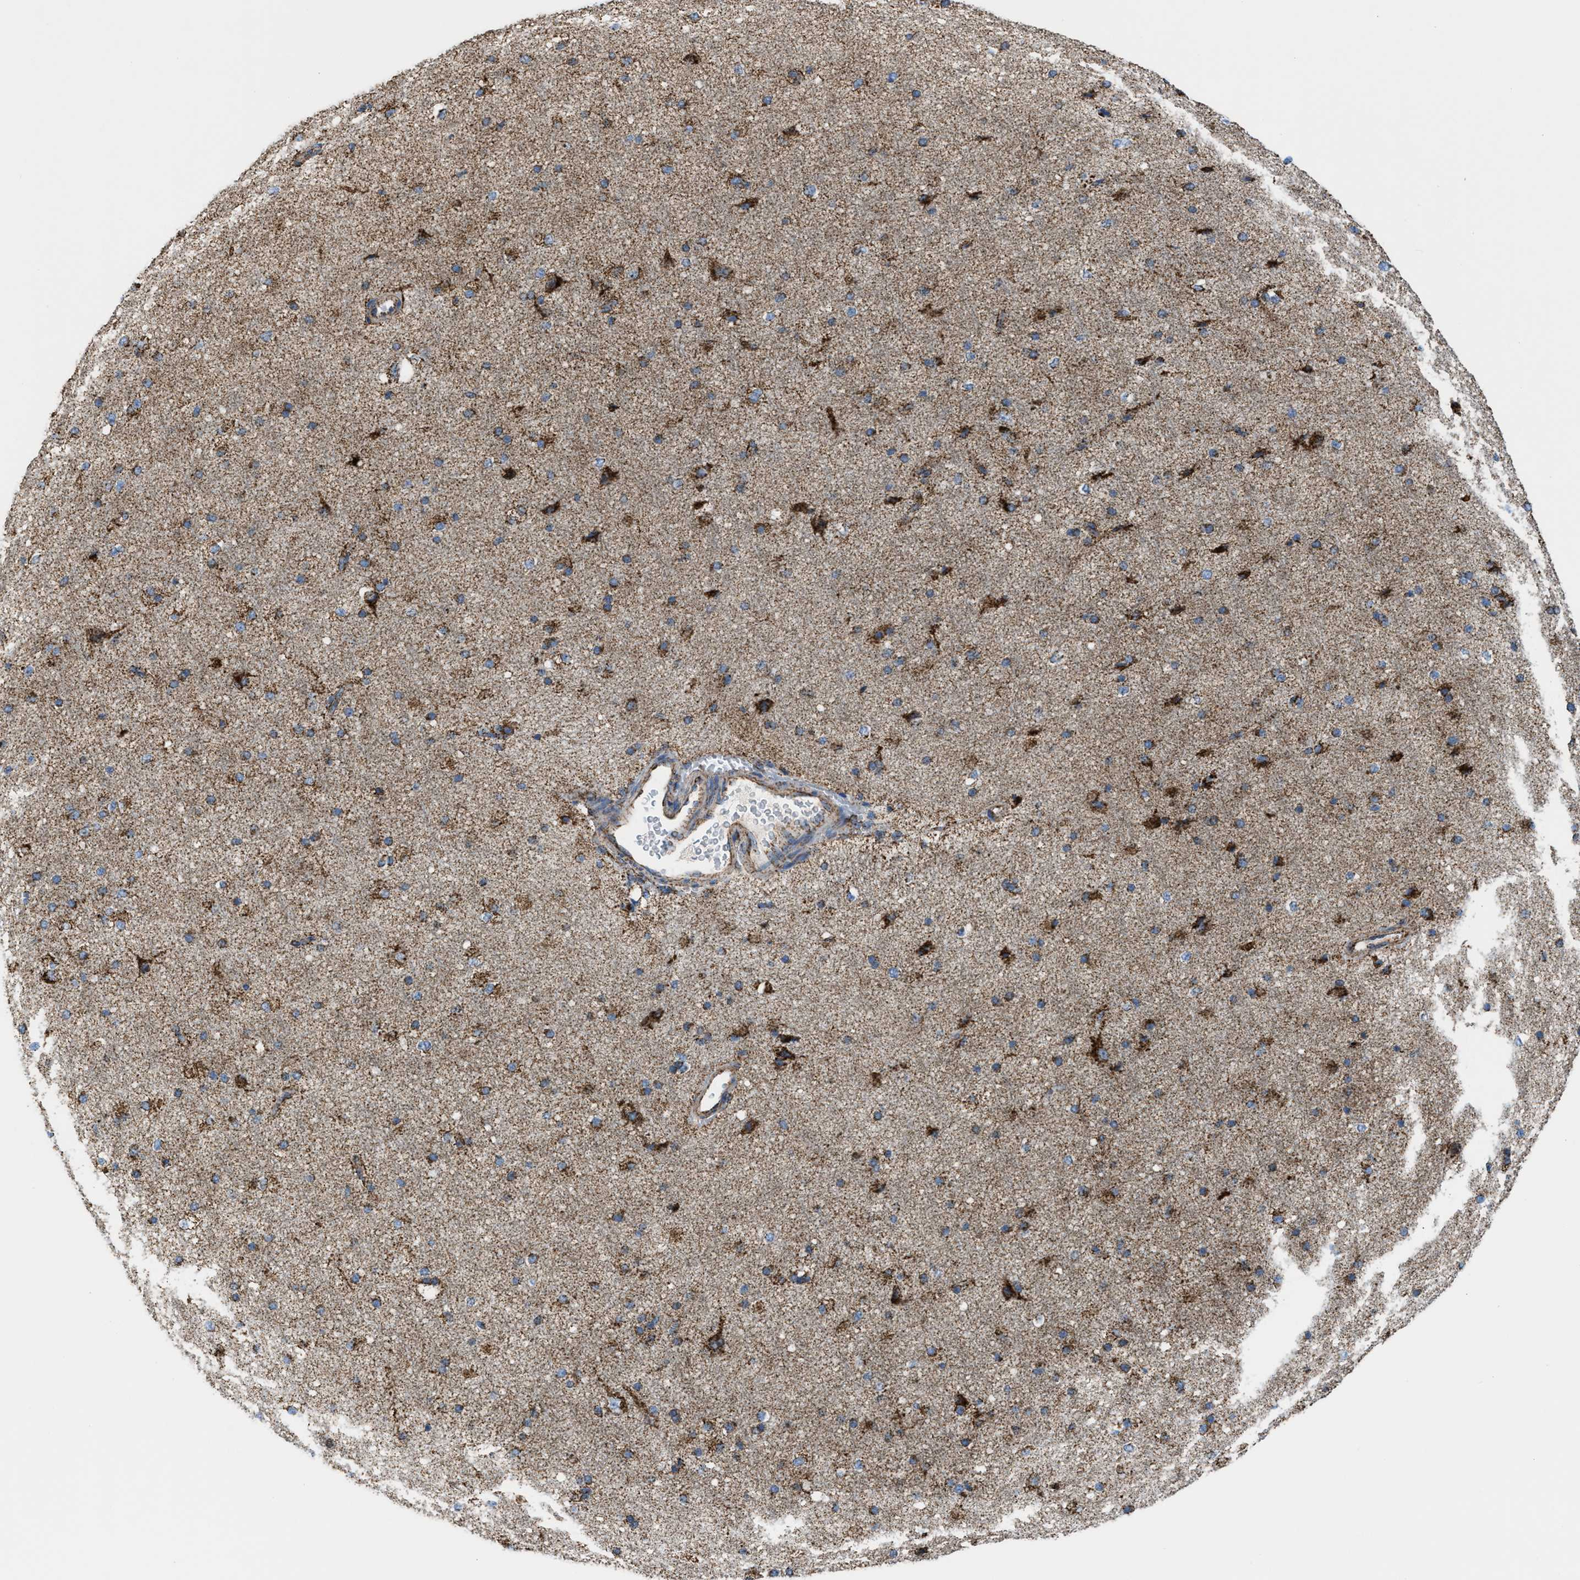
{"staining": {"intensity": "moderate", "quantity": ">75%", "location": "cytoplasmic/membranous"}, "tissue": "cerebral cortex", "cell_type": "Endothelial cells", "image_type": "normal", "snomed": [{"axis": "morphology", "description": "Normal tissue, NOS"}, {"axis": "morphology", "description": "Developmental malformation"}, {"axis": "topography", "description": "Cerebral cortex"}], "caption": "Immunohistochemical staining of normal cerebral cortex exhibits moderate cytoplasmic/membranous protein staining in approximately >75% of endothelial cells.", "gene": "ECHS1", "patient": {"sex": "female", "age": 30}}